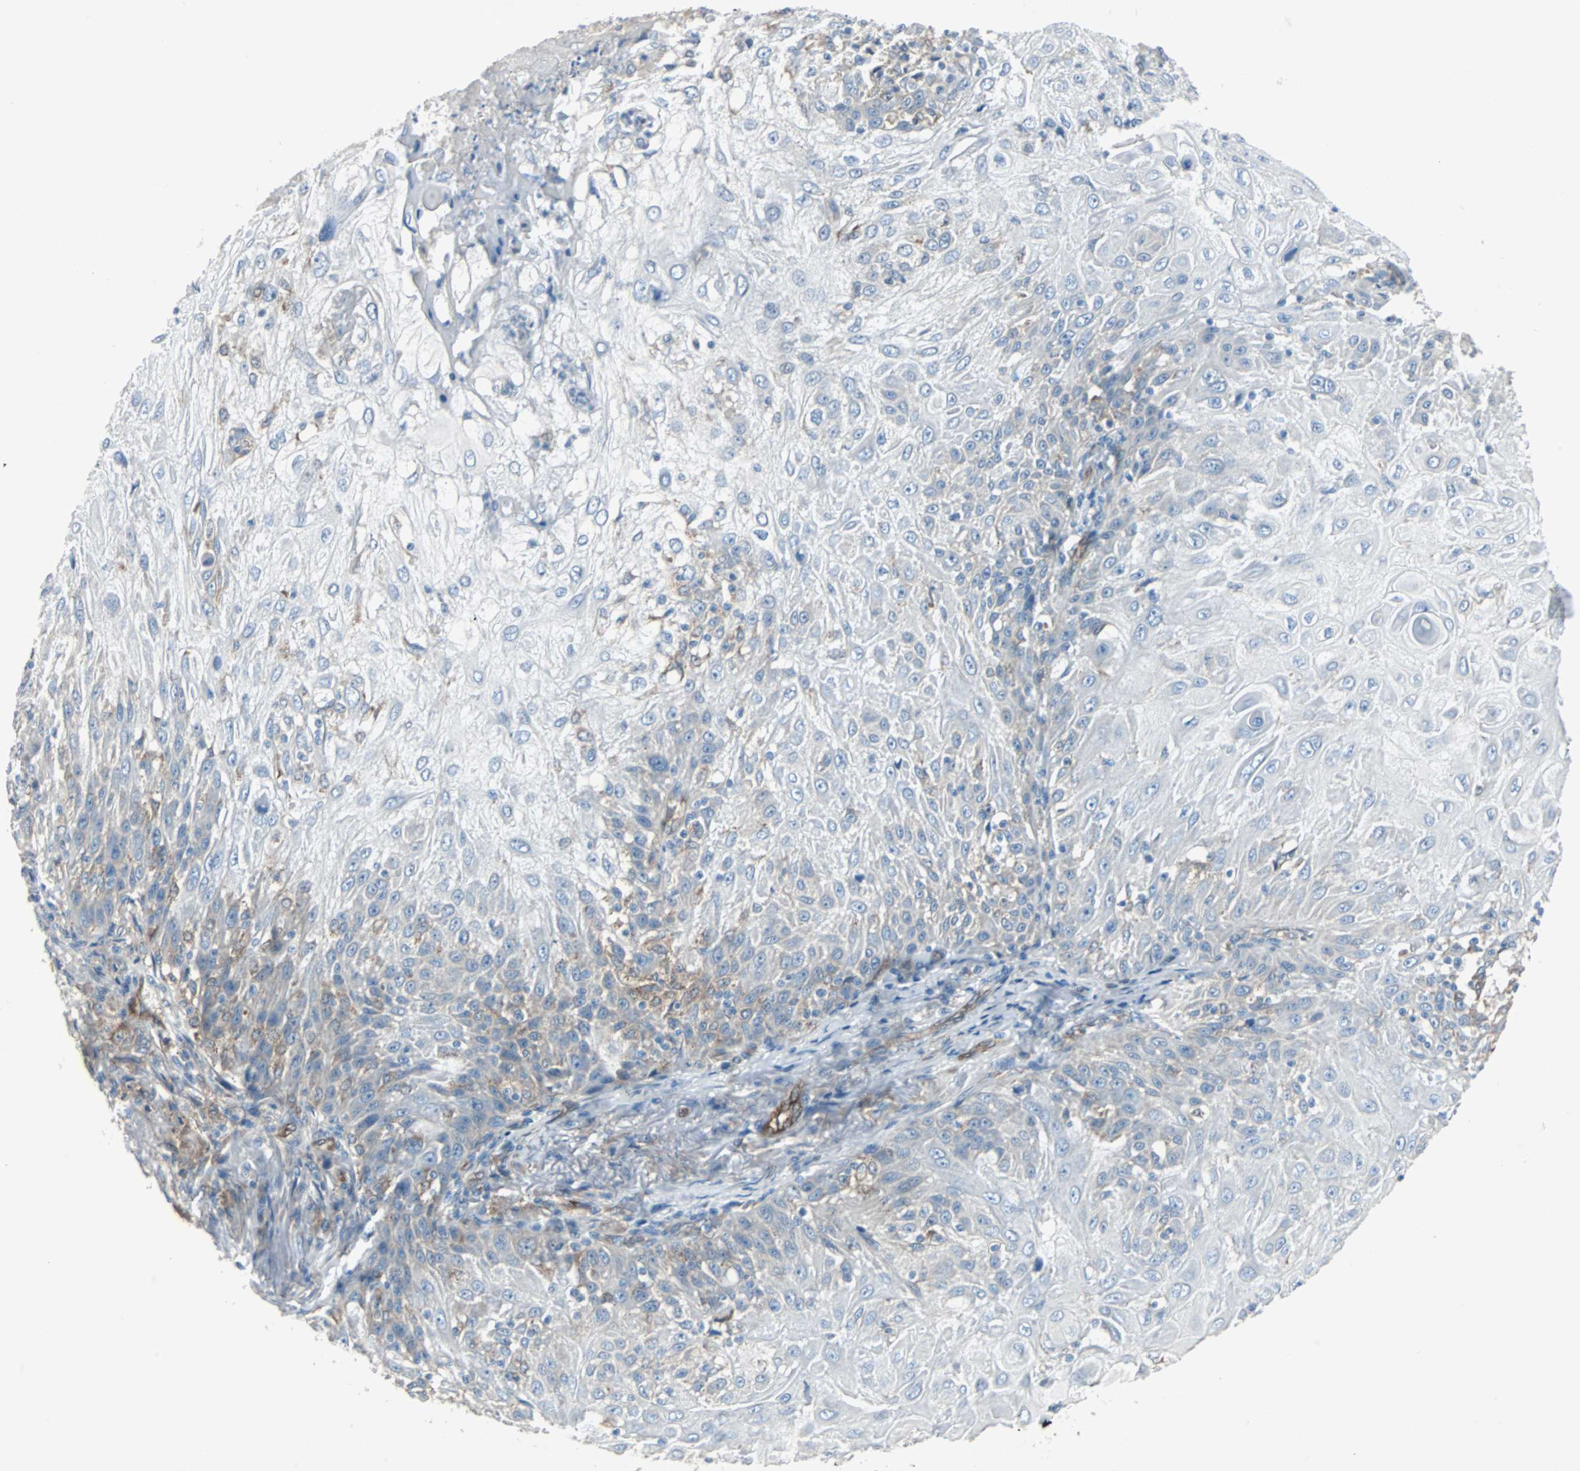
{"staining": {"intensity": "weak", "quantity": "<25%", "location": "cytoplasmic/membranous"}, "tissue": "skin cancer", "cell_type": "Tumor cells", "image_type": "cancer", "snomed": [{"axis": "morphology", "description": "Normal tissue, NOS"}, {"axis": "morphology", "description": "Squamous cell carcinoma, NOS"}, {"axis": "topography", "description": "Skin"}], "caption": "Skin cancer (squamous cell carcinoma) was stained to show a protein in brown. There is no significant positivity in tumor cells.", "gene": "SWAP70", "patient": {"sex": "female", "age": 83}}